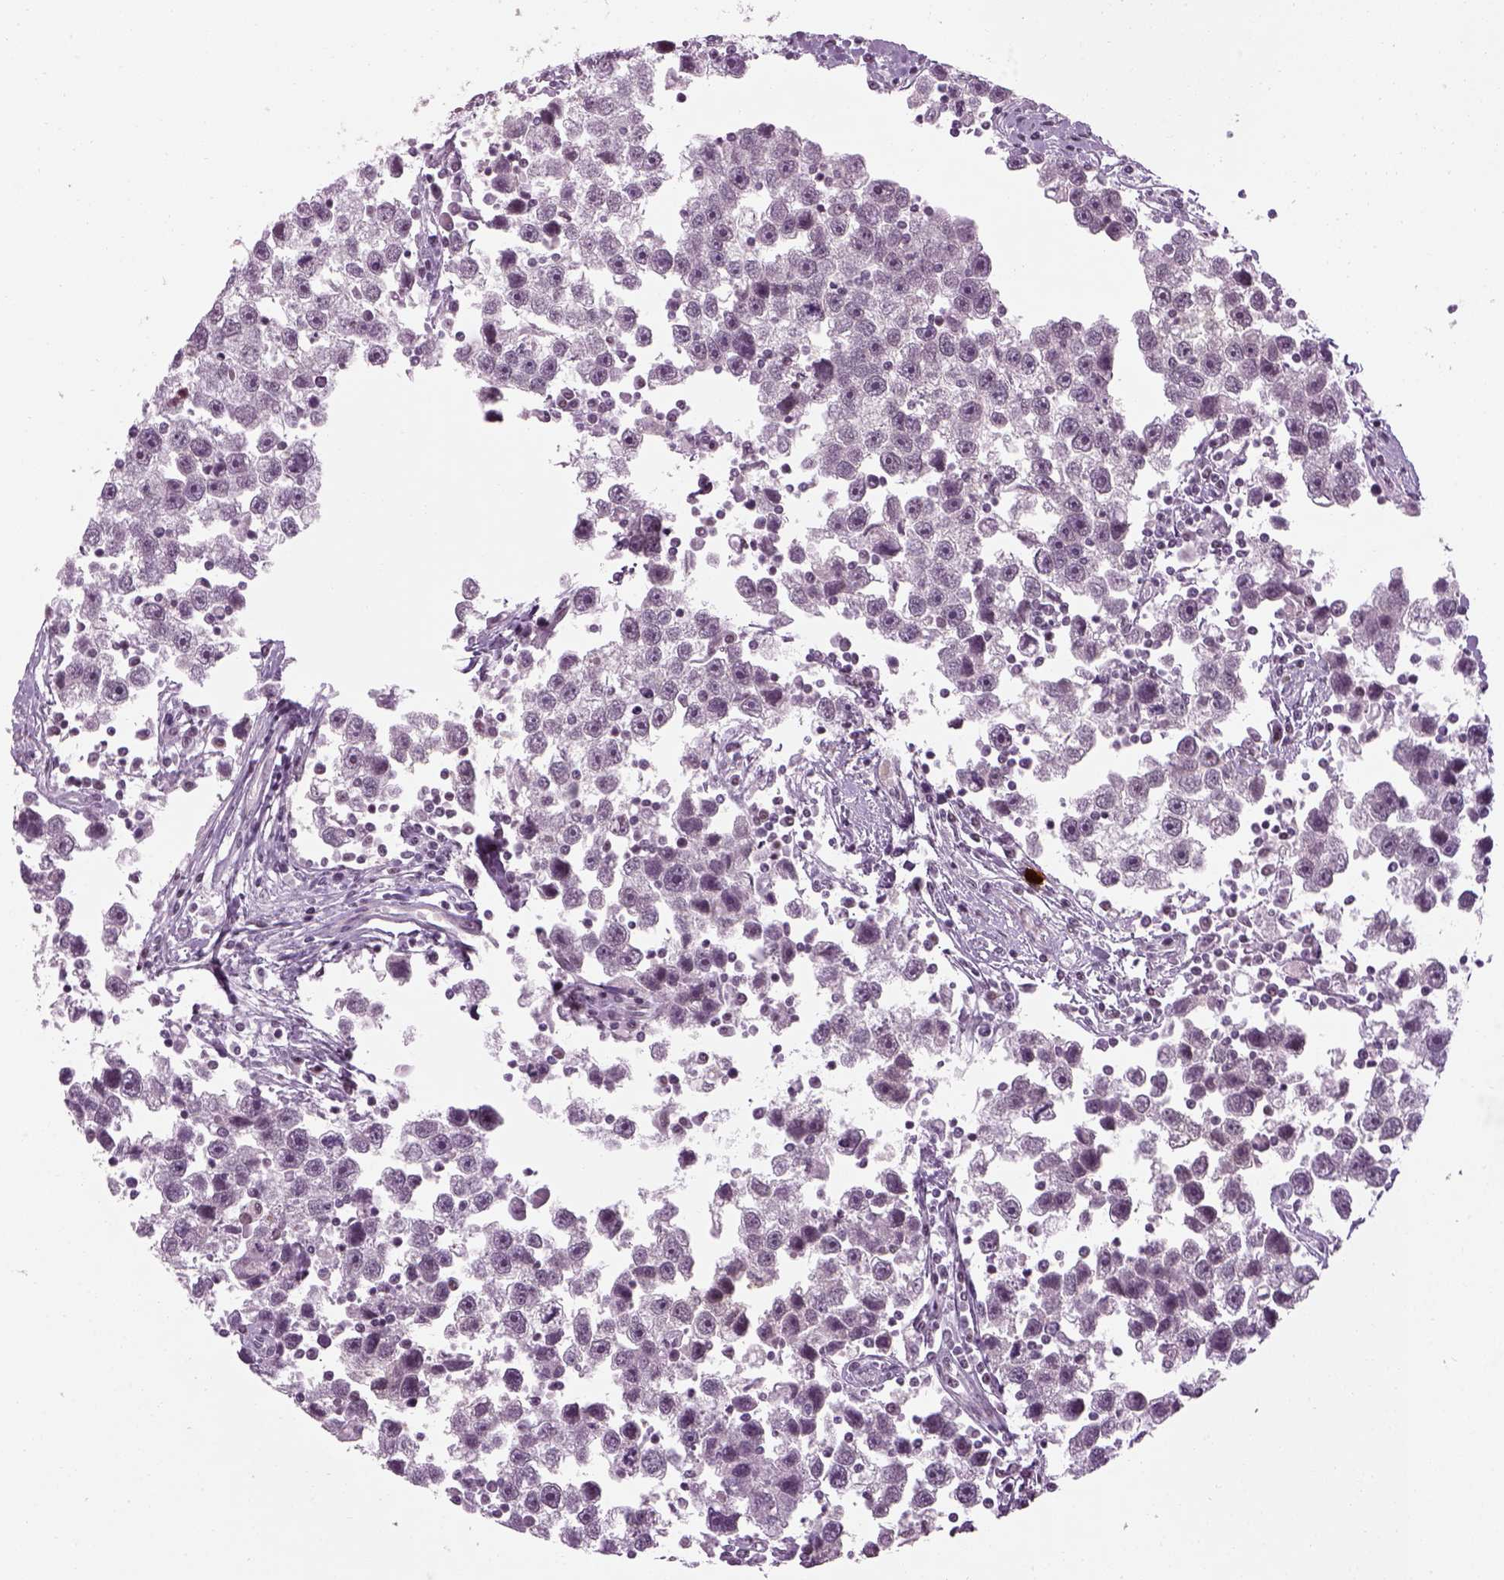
{"staining": {"intensity": "negative", "quantity": "none", "location": "none"}, "tissue": "testis cancer", "cell_type": "Tumor cells", "image_type": "cancer", "snomed": [{"axis": "morphology", "description": "Seminoma, NOS"}, {"axis": "topography", "description": "Testis"}], "caption": "An image of testis seminoma stained for a protein exhibits no brown staining in tumor cells.", "gene": "KCNG2", "patient": {"sex": "male", "age": 30}}